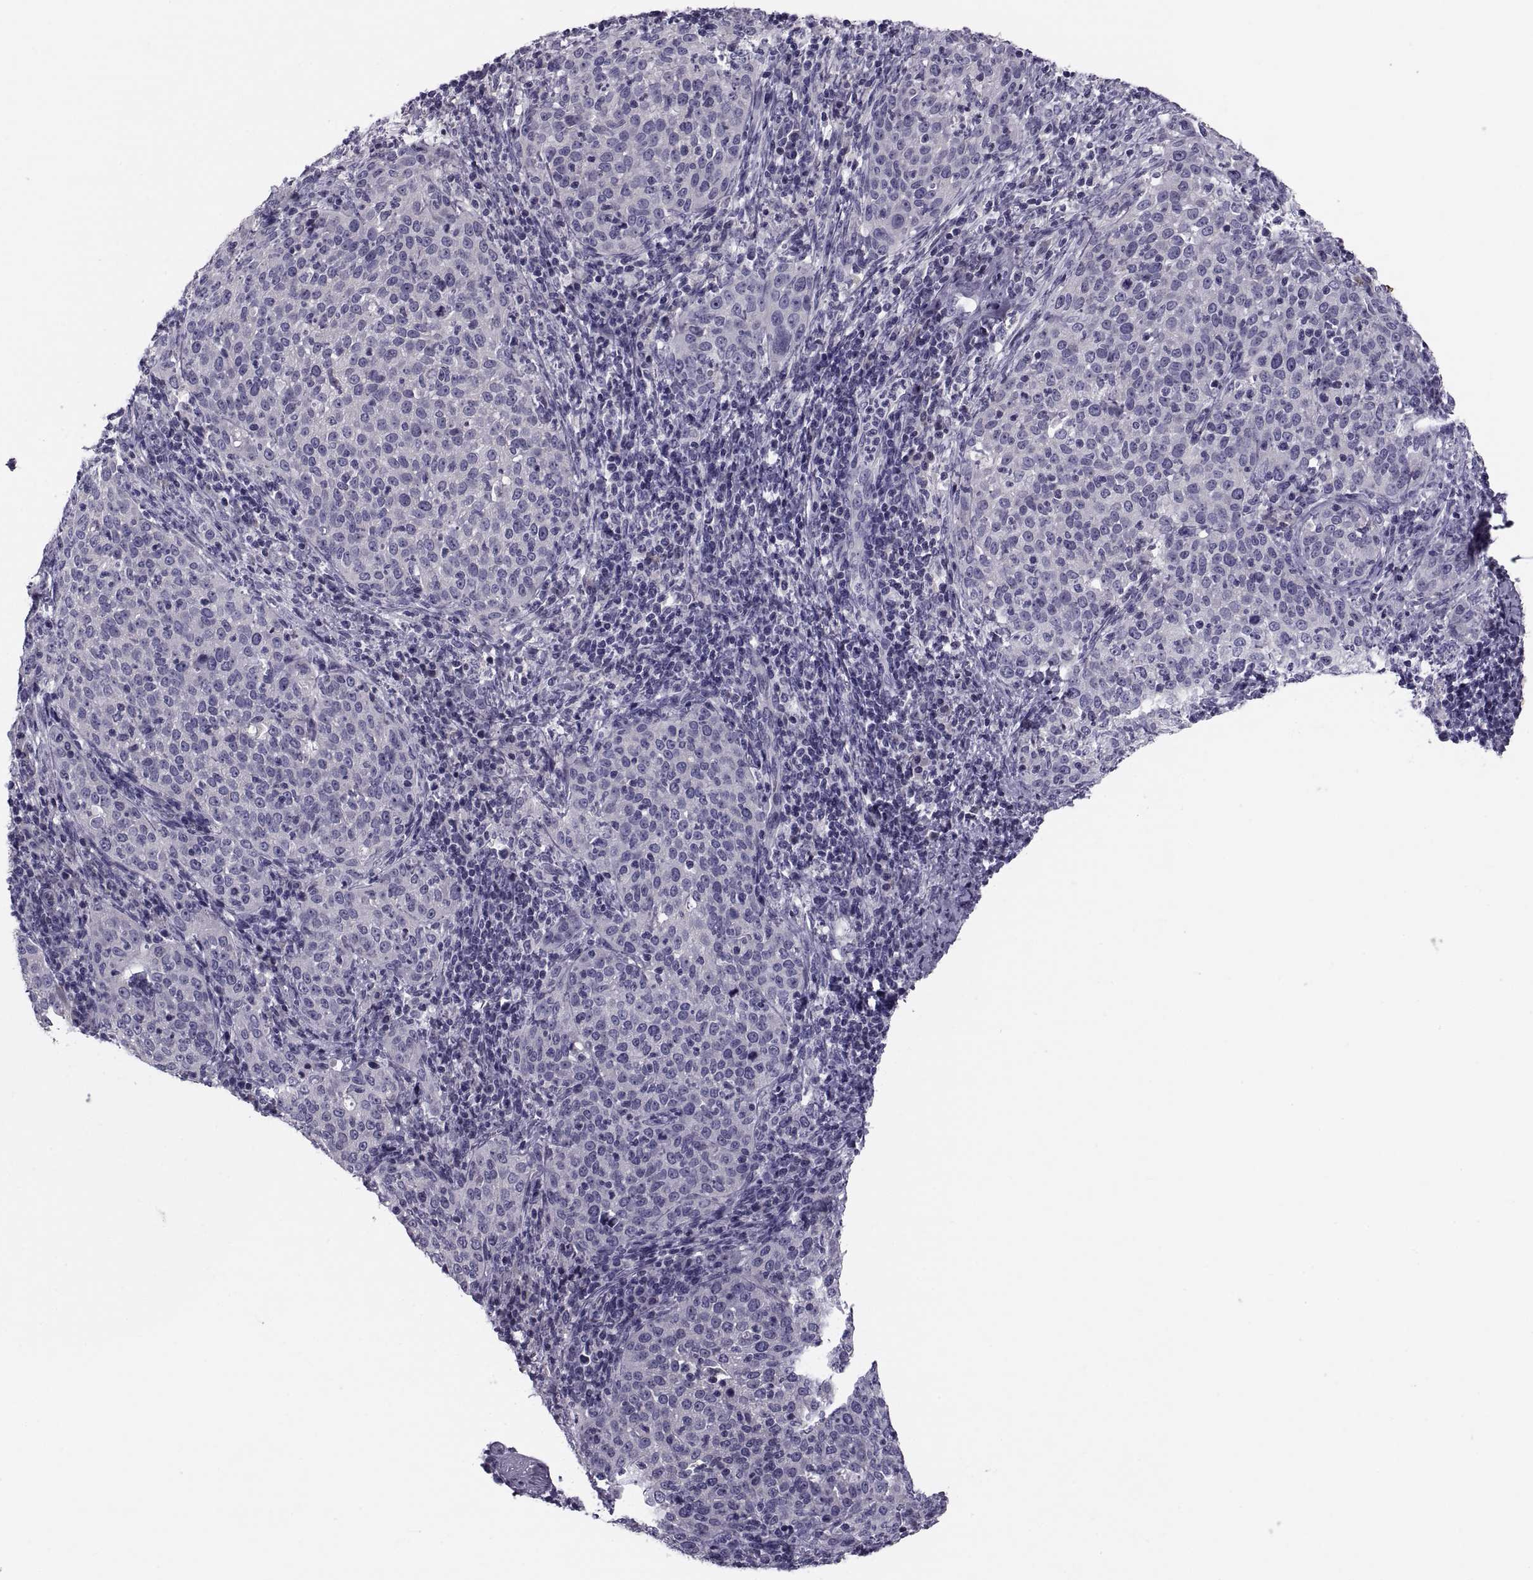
{"staining": {"intensity": "negative", "quantity": "none", "location": "none"}, "tissue": "cervical cancer", "cell_type": "Tumor cells", "image_type": "cancer", "snomed": [{"axis": "morphology", "description": "Squamous cell carcinoma, NOS"}, {"axis": "topography", "description": "Cervix"}], "caption": "The immunohistochemistry photomicrograph has no significant staining in tumor cells of cervical squamous cell carcinoma tissue. Brightfield microscopy of immunohistochemistry (IHC) stained with DAB (3,3'-diaminobenzidine) (brown) and hematoxylin (blue), captured at high magnification.", "gene": "PDZRN4", "patient": {"sex": "female", "age": 51}}